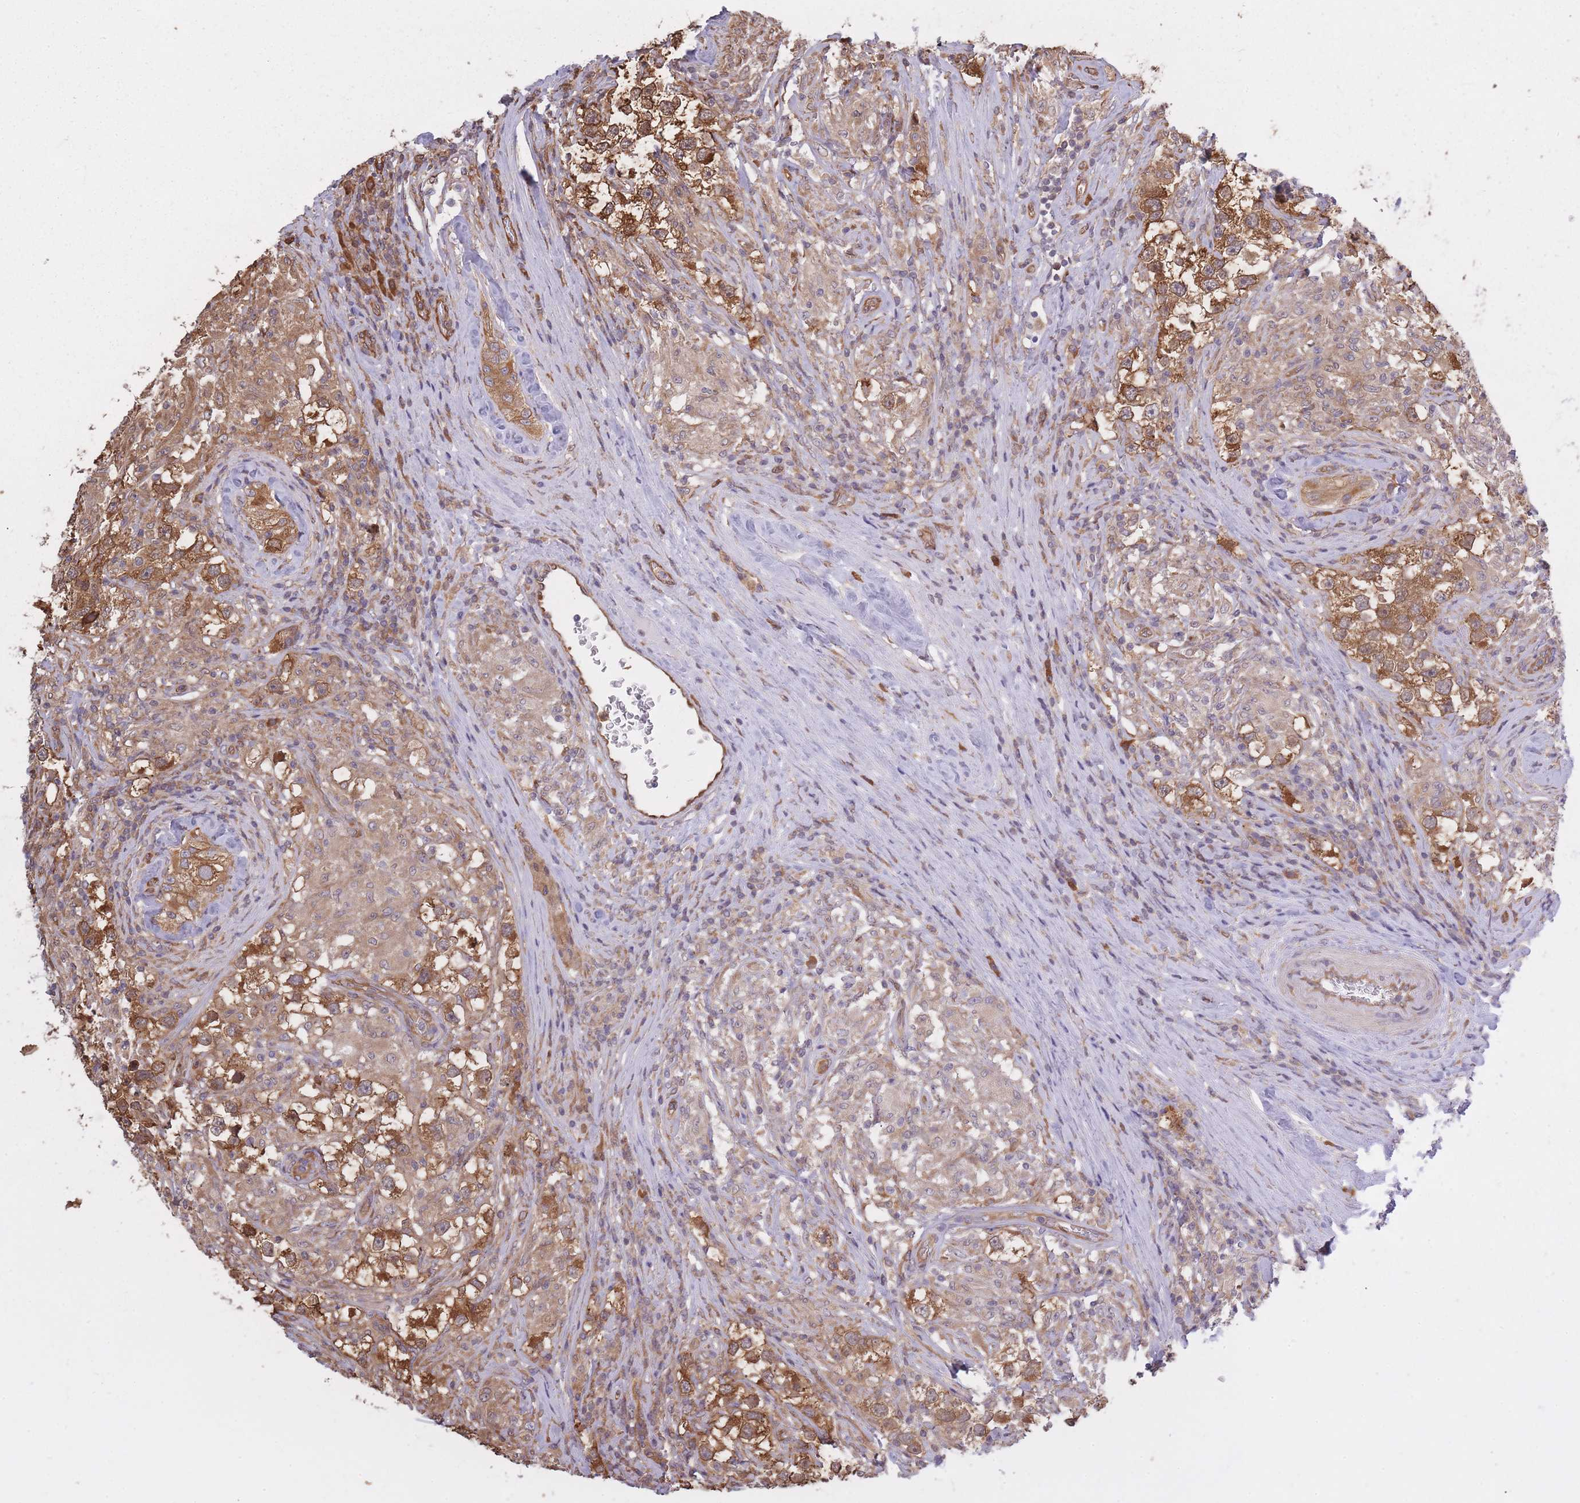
{"staining": {"intensity": "moderate", "quantity": ">75%", "location": "cytoplasmic/membranous"}, "tissue": "testis cancer", "cell_type": "Tumor cells", "image_type": "cancer", "snomed": [{"axis": "morphology", "description": "Seminoma, NOS"}, {"axis": "topography", "description": "Testis"}], "caption": "Human testis seminoma stained with a protein marker displays moderate staining in tumor cells.", "gene": "ARL13B", "patient": {"sex": "male", "age": 46}}